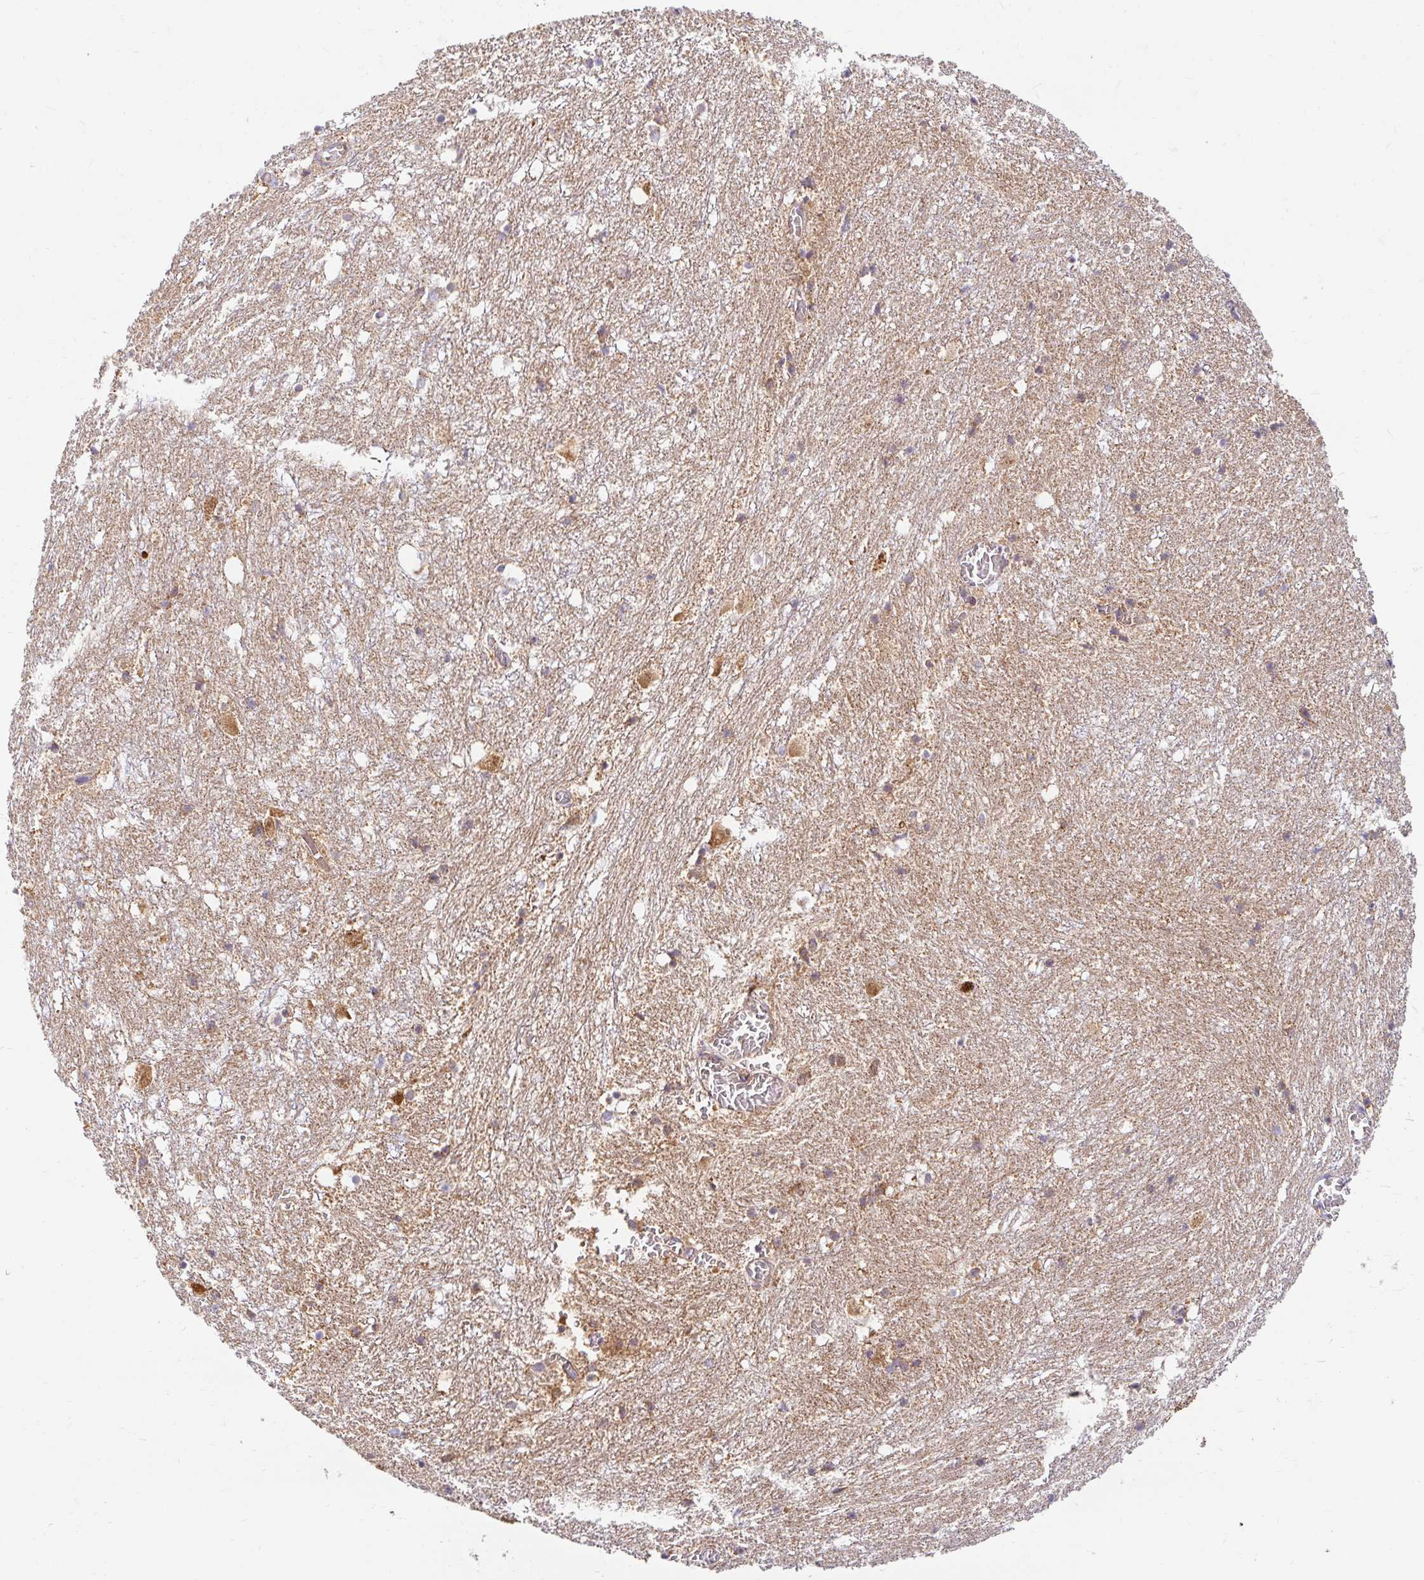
{"staining": {"intensity": "strong", "quantity": "<25%", "location": "cytoplasmic/membranous"}, "tissue": "hippocampus", "cell_type": "Glial cells", "image_type": "normal", "snomed": [{"axis": "morphology", "description": "Normal tissue, NOS"}, {"axis": "topography", "description": "Hippocampus"}], "caption": "Immunohistochemistry histopathology image of benign human hippocampus stained for a protein (brown), which displays medium levels of strong cytoplasmic/membranous staining in about <25% of glial cells.", "gene": "SKP2", "patient": {"sex": "female", "age": 52}}